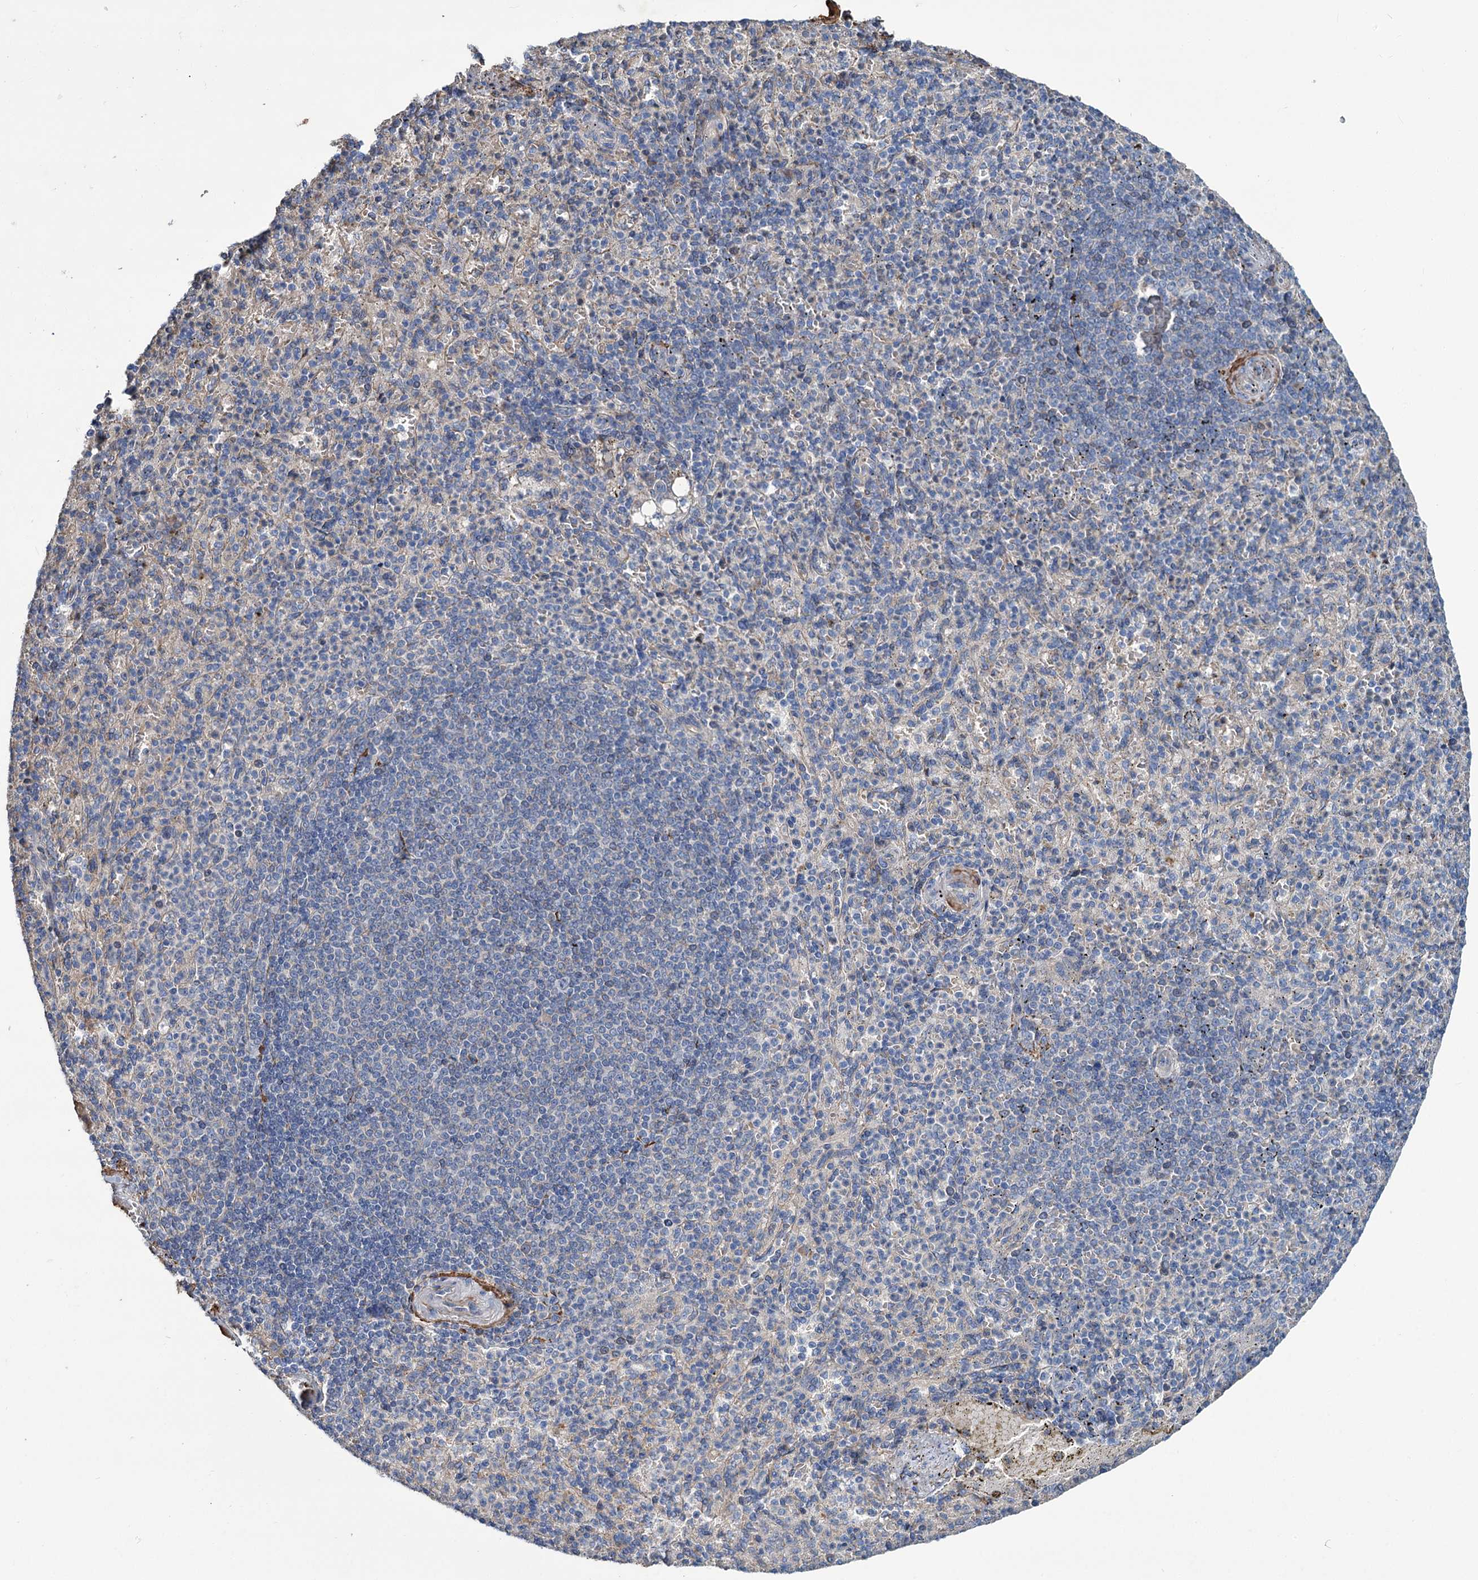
{"staining": {"intensity": "negative", "quantity": "none", "location": "none"}, "tissue": "spleen", "cell_type": "Cells in red pulp", "image_type": "normal", "snomed": [{"axis": "morphology", "description": "Normal tissue, NOS"}, {"axis": "topography", "description": "Spleen"}], "caption": "Immunohistochemistry (IHC) image of benign spleen: spleen stained with DAB exhibits no significant protein expression in cells in red pulp.", "gene": "URAD", "patient": {"sex": "female", "age": 74}}